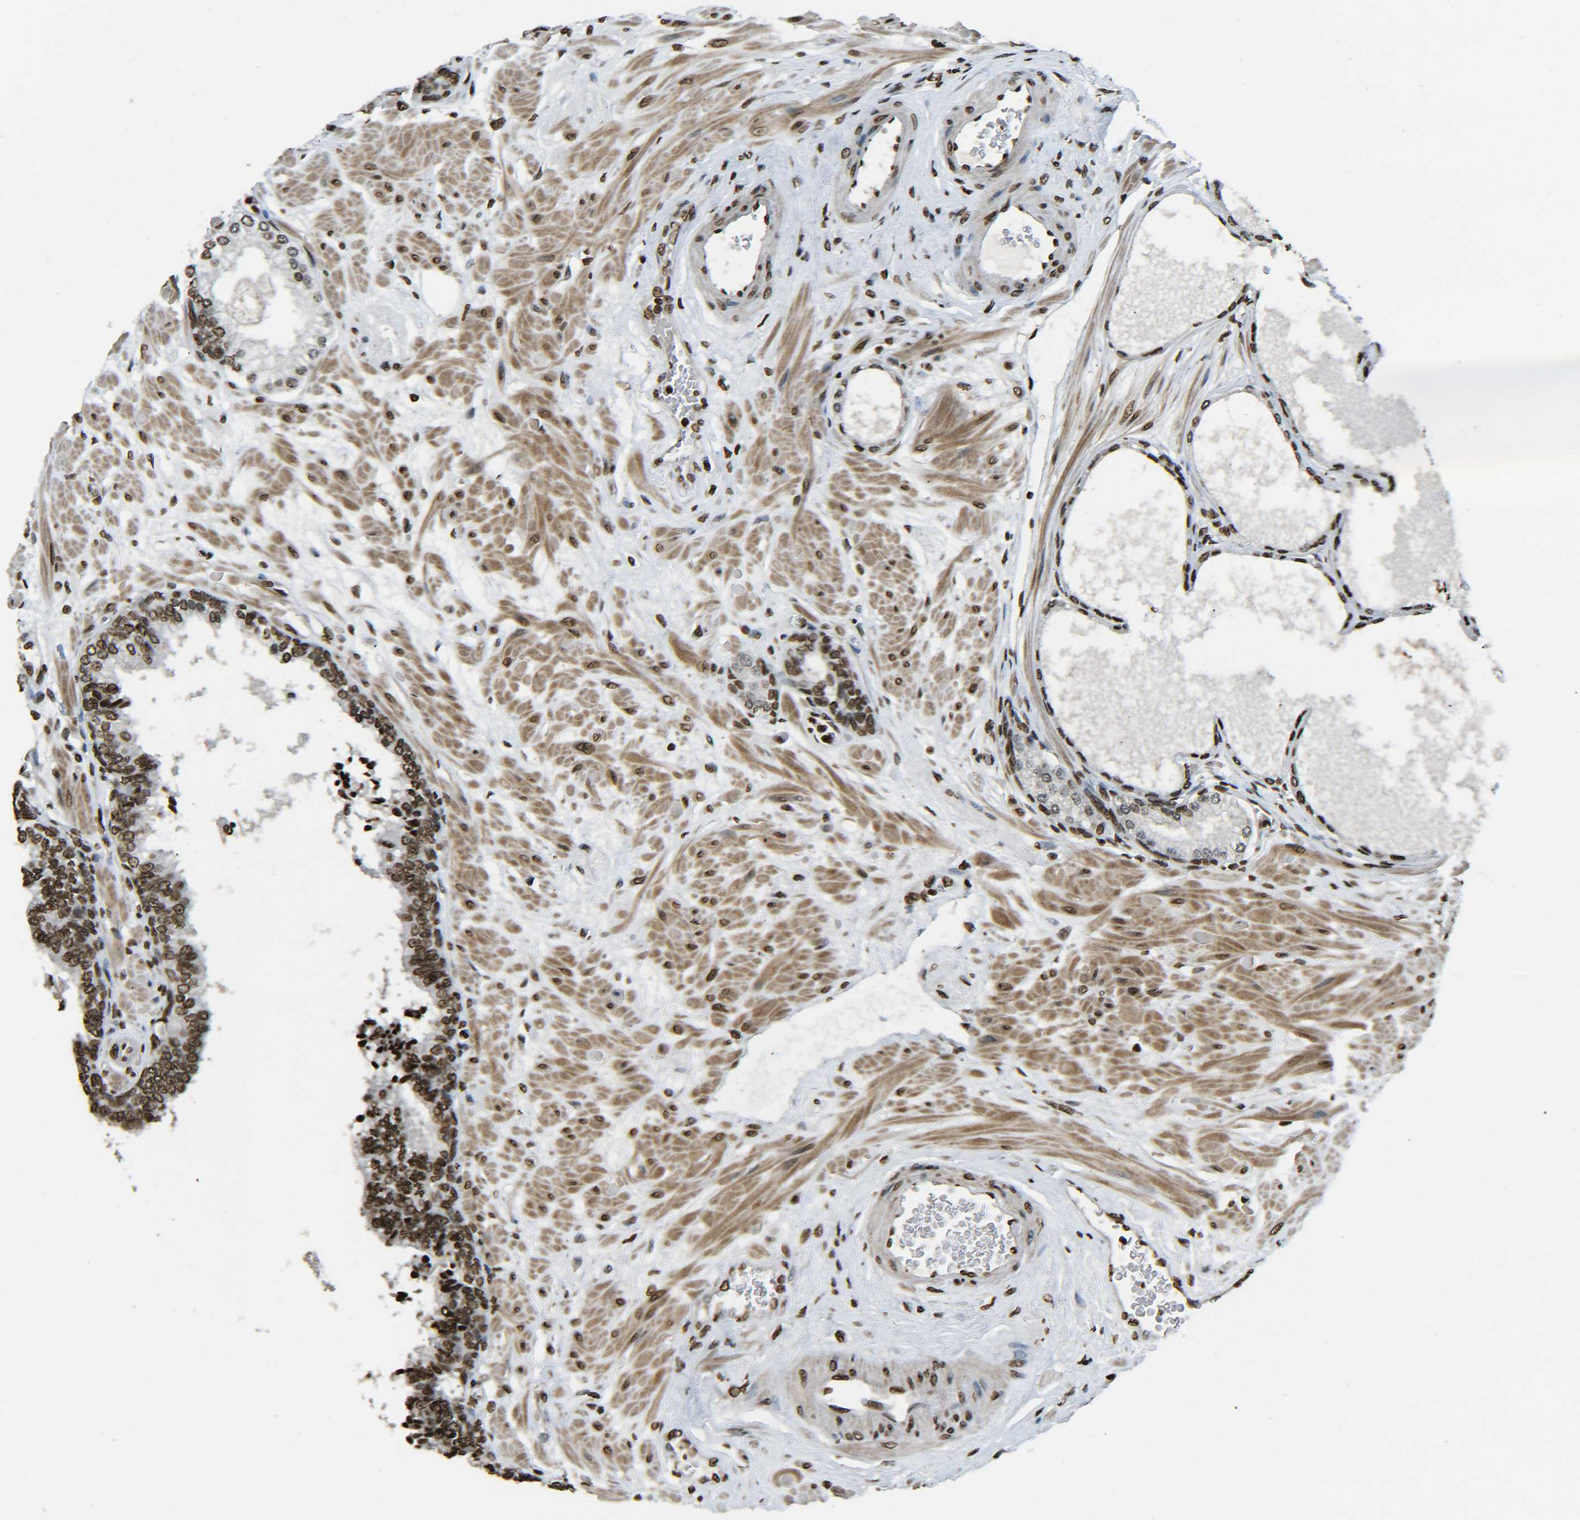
{"staining": {"intensity": "strong", "quantity": ">75%", "location": "nuclear"}, "tissue": "prostate", "cell_type": "Glandular cells", "image_type": "normal", "snomed": [{"axis": "morphology", "description": "Normal tissue, NOS"}, {"axis": "morphology", "description": "Urothelial carcinoma, Low grade"}, {"axis": "topography", "description": "Urinary bladder"}, {"axis": "topography", "description": "Prostate"}], "caption": "A photomicrograph showing strong nuclear staining in approximately >75% of glandular cells in benign prostate, as visualized by brown immunohistochemical staining.", "gene": "H4C16", "patient": {"sex": "male", "age": 60}}